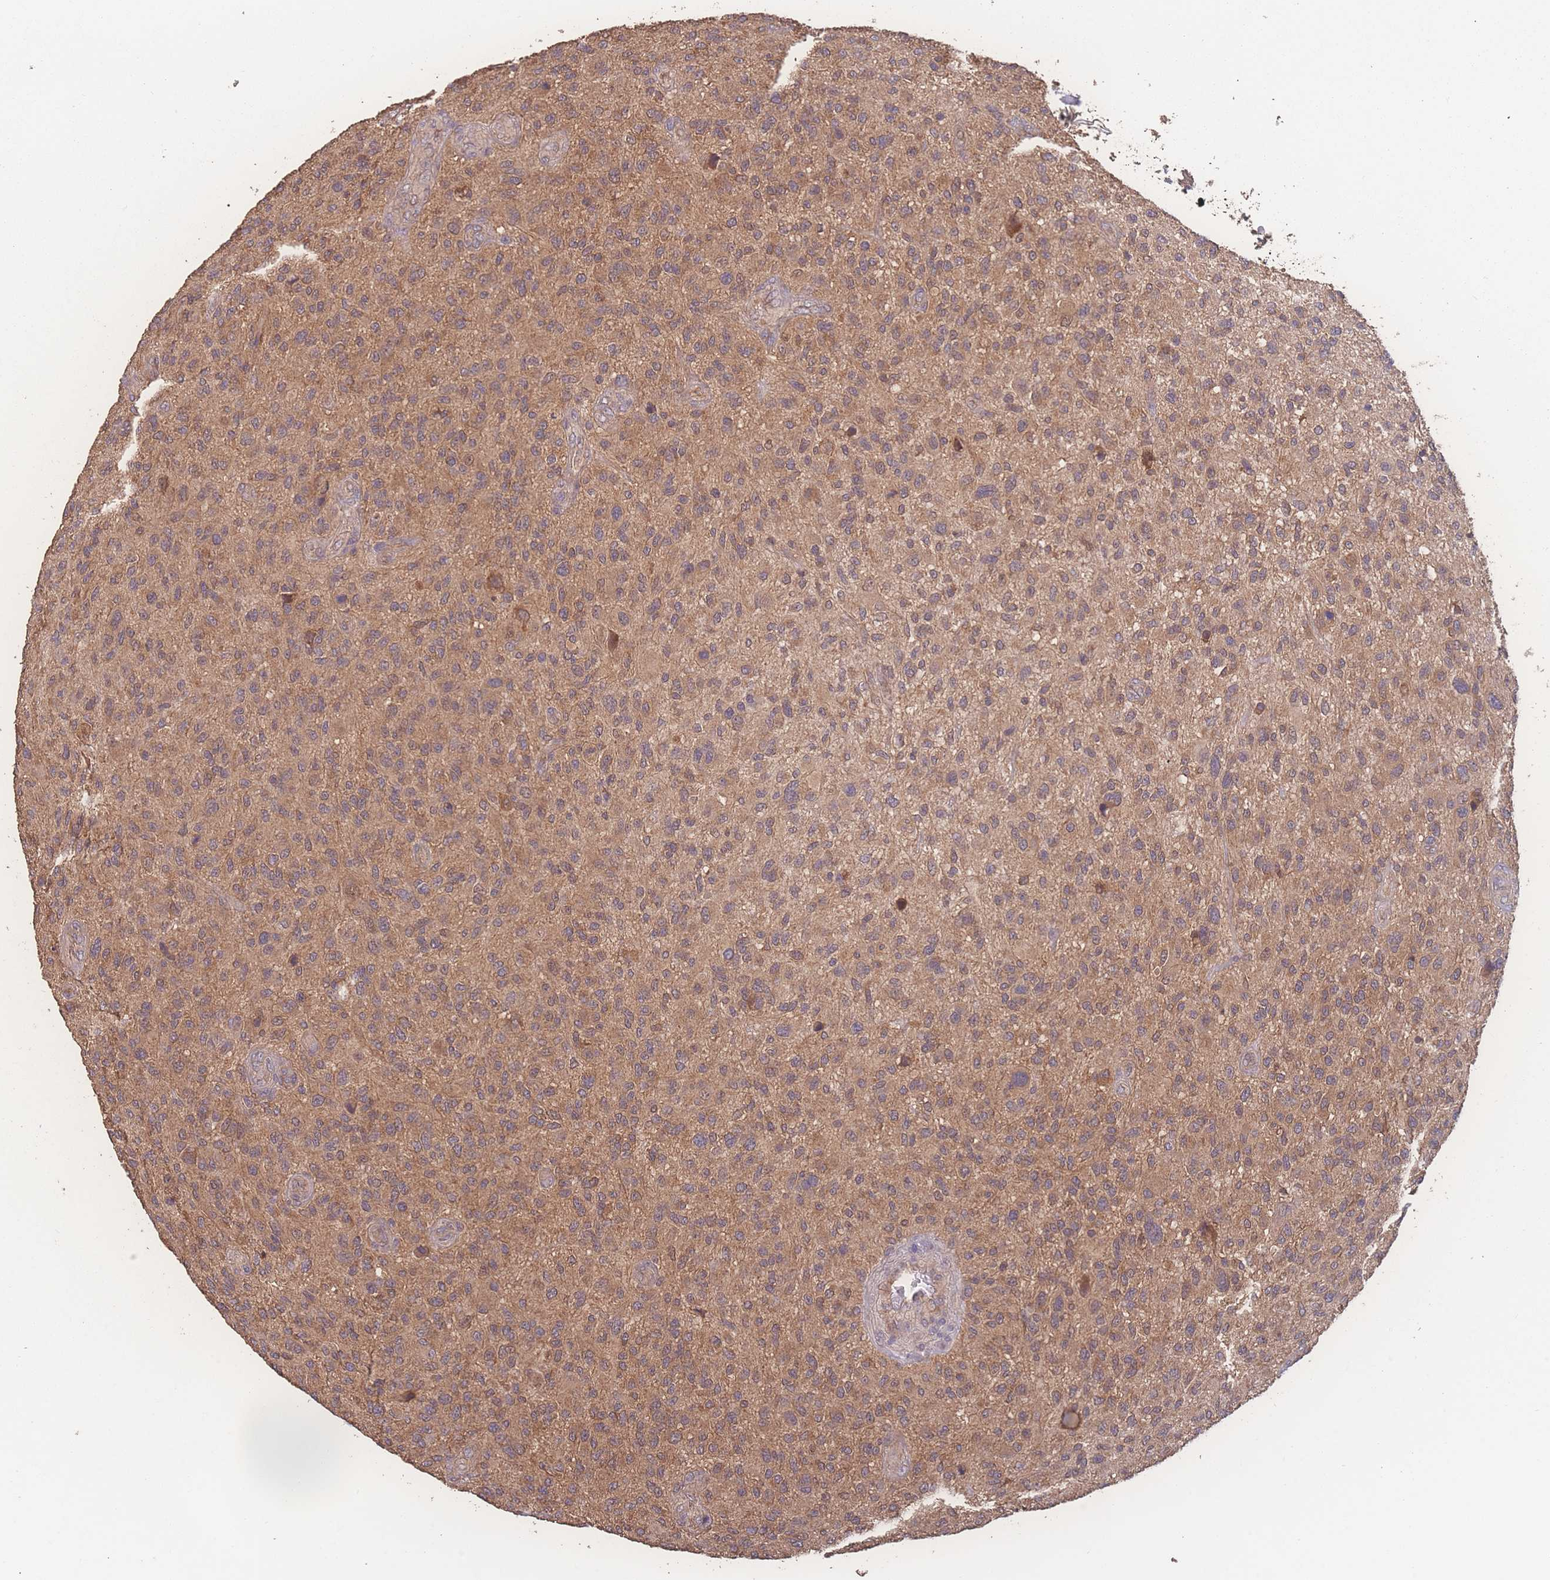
{"staining": {"intensity": "weak", "quantity": "25%-75%", "location": "cytoplasmic/membranous"}, "tissue": "glioma", "cell_type": "Tumor cells", "image_type": "cancer", "snomed": [{"axis": "morphology", "description": "Glioma, malignant, High grade"}, {"axis": "topography", "description": "Brain"}], "caption": "Glioma stained for a protein (brown) demonstrates weak cytoplasmic/membranous positive positivity in about 25%-75% of tumor cells.", "gene": "ATXN10", "patient": {"sex": "male", "age": 47}}